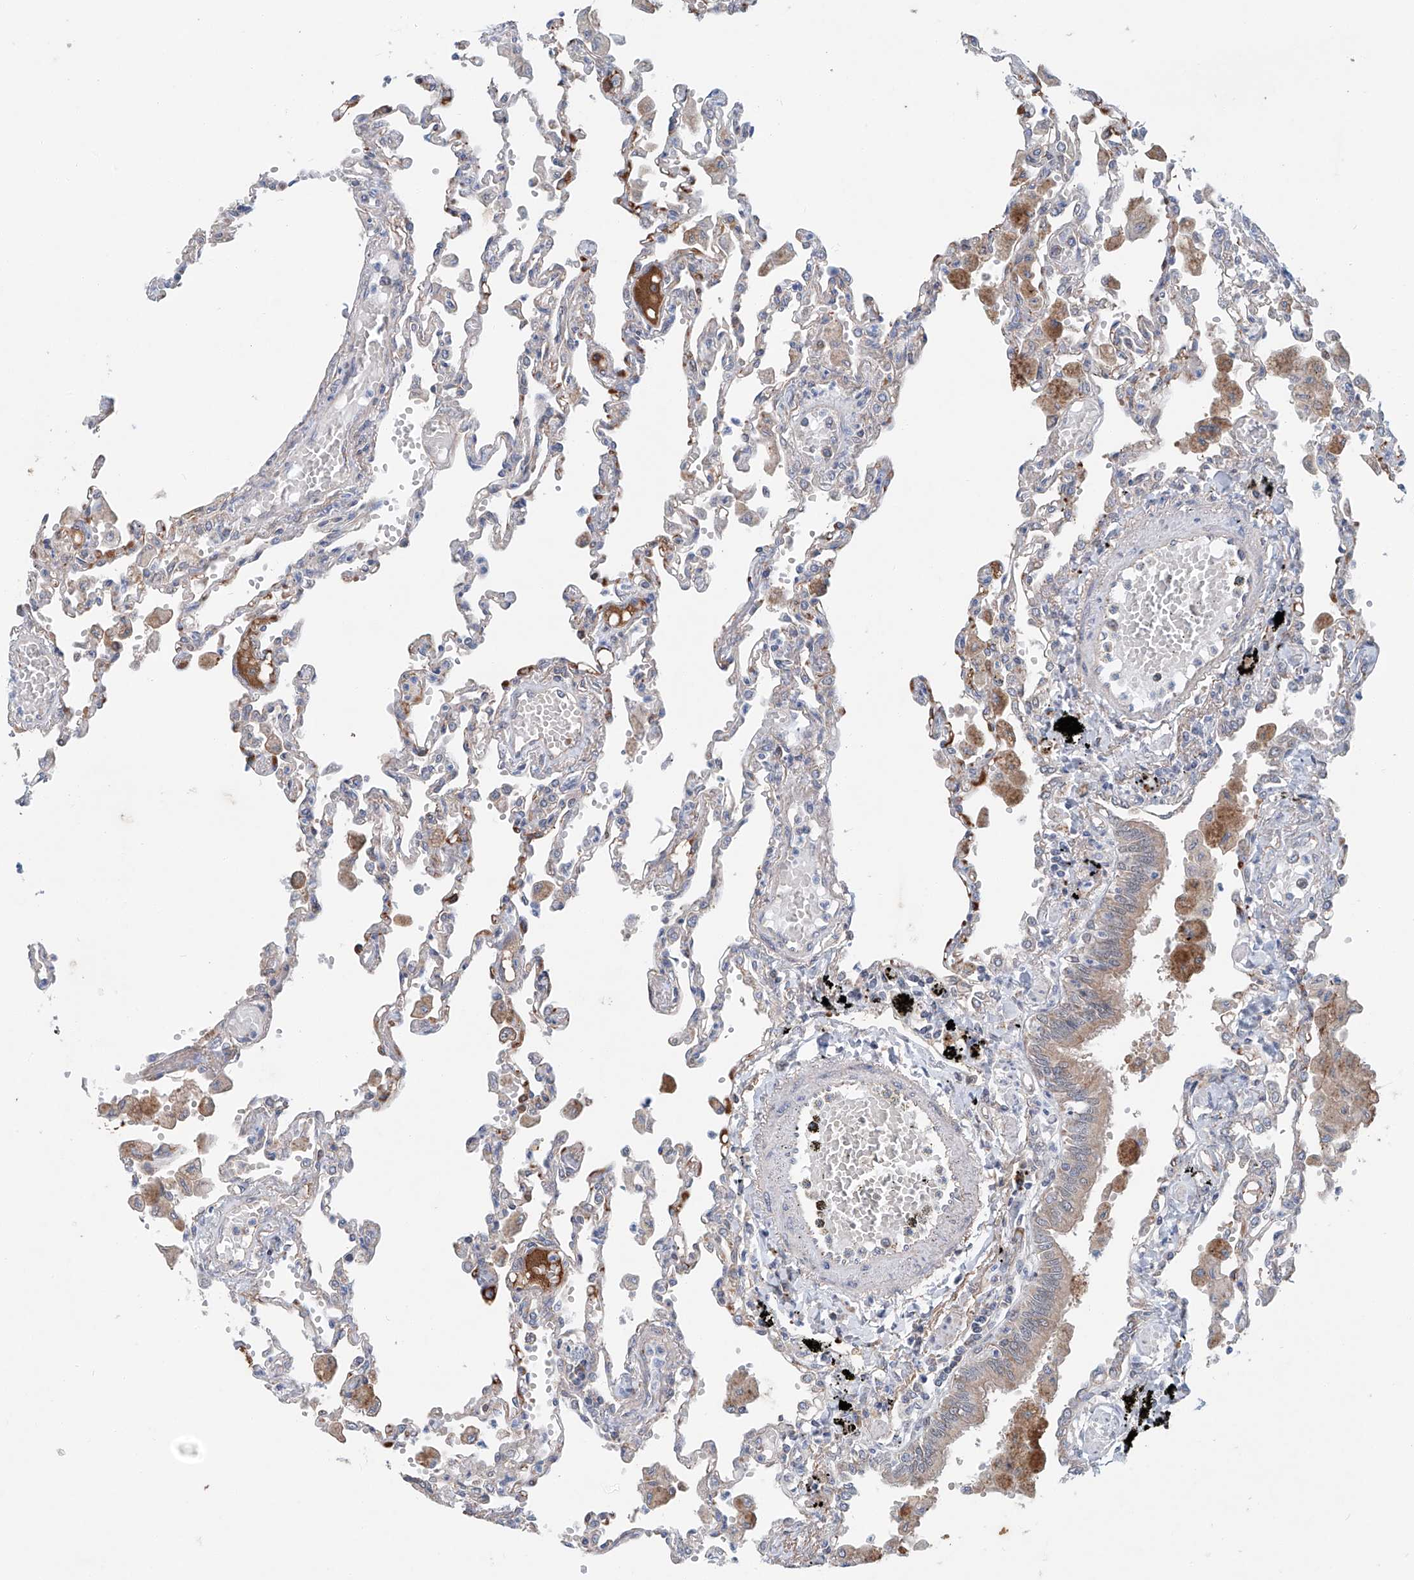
{"staining": {"intensity": "weak", "quantity": "<25%", "location": "cytoplasmic/membranous"}, "tissue": "lung", "cell_type": "Alveolar cells", "image_type": "normal", "snomed": [{"axis": "morphology", "description": "Normal tissue, NOS"}, {"axis": "topography", "description": "Bronchus"}, {"axis": "topography", "description": "Lung"}], "caption": "An IHC micrograph of benign lung is shown. There is no staining in alveolar cells of lung. (DAB immunohistochemistry (IHC) with hematoxylin counter stain).", "gene": "SIX4", "patient": {"sex": "female", "age": 49}}